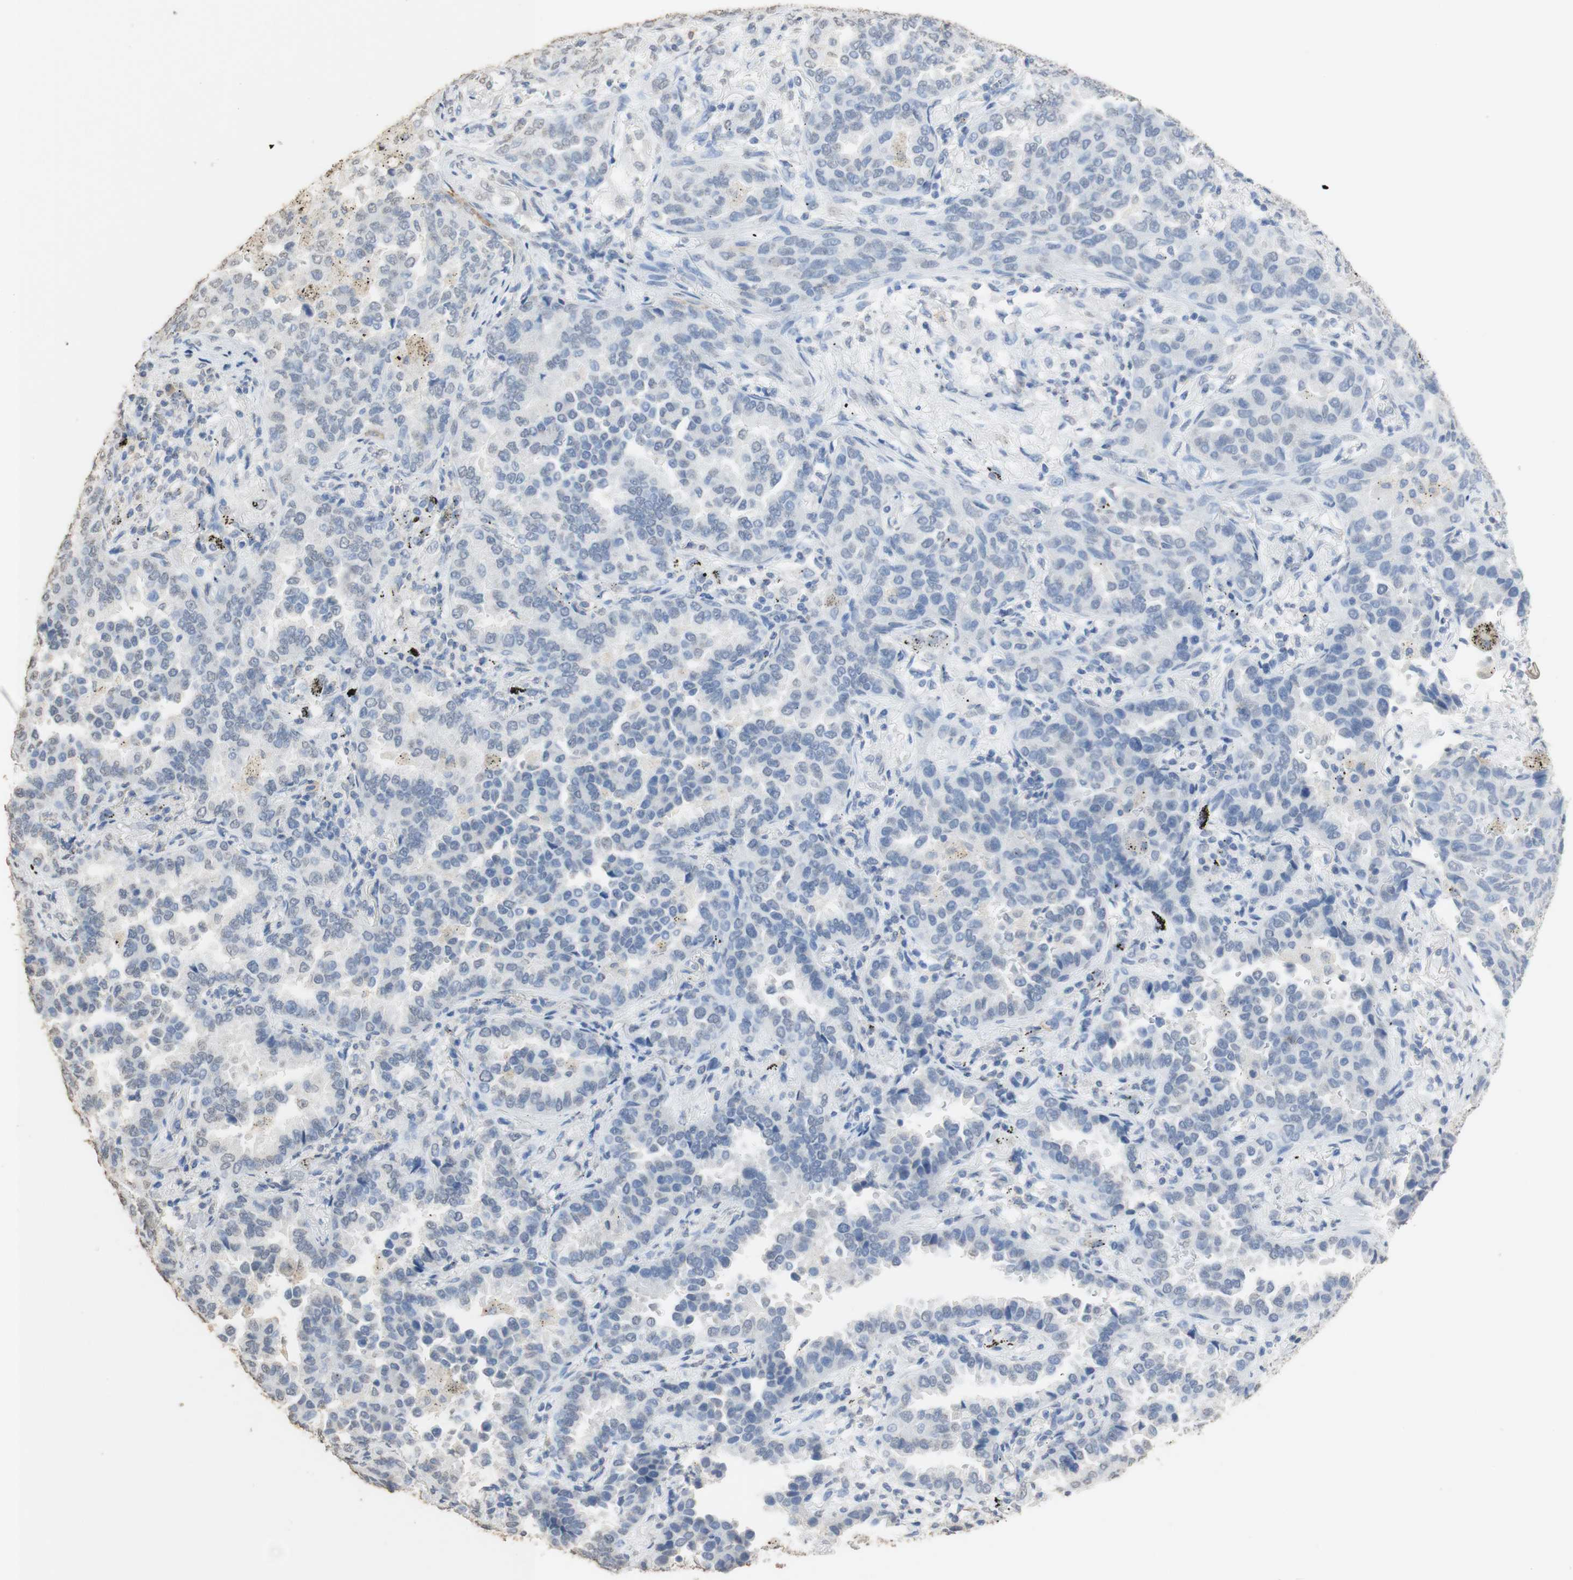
{"staining": {"intensity": "negative", "quantity": "none", "location": "none"}, "tissue": "lung cancer", "cell_type": "Tumor cells", "image_type": "cancer", "snomed": [{"axis": "morphology", "description": "Normal tissue, NOS"}, {"axis": "morphology", "description": "Adenocarcinoma, NOS"}, {"axis": "topography", "description": "Lung"}], "caption": "DAB (3,3'-diaminobenzidine) immunohistochemical staining of lung cancer (adenocarcinoma) shows no significant staining in tumor cells.", "gene": "L1CAM", "patient": {"sex": "male", "age": 59}}